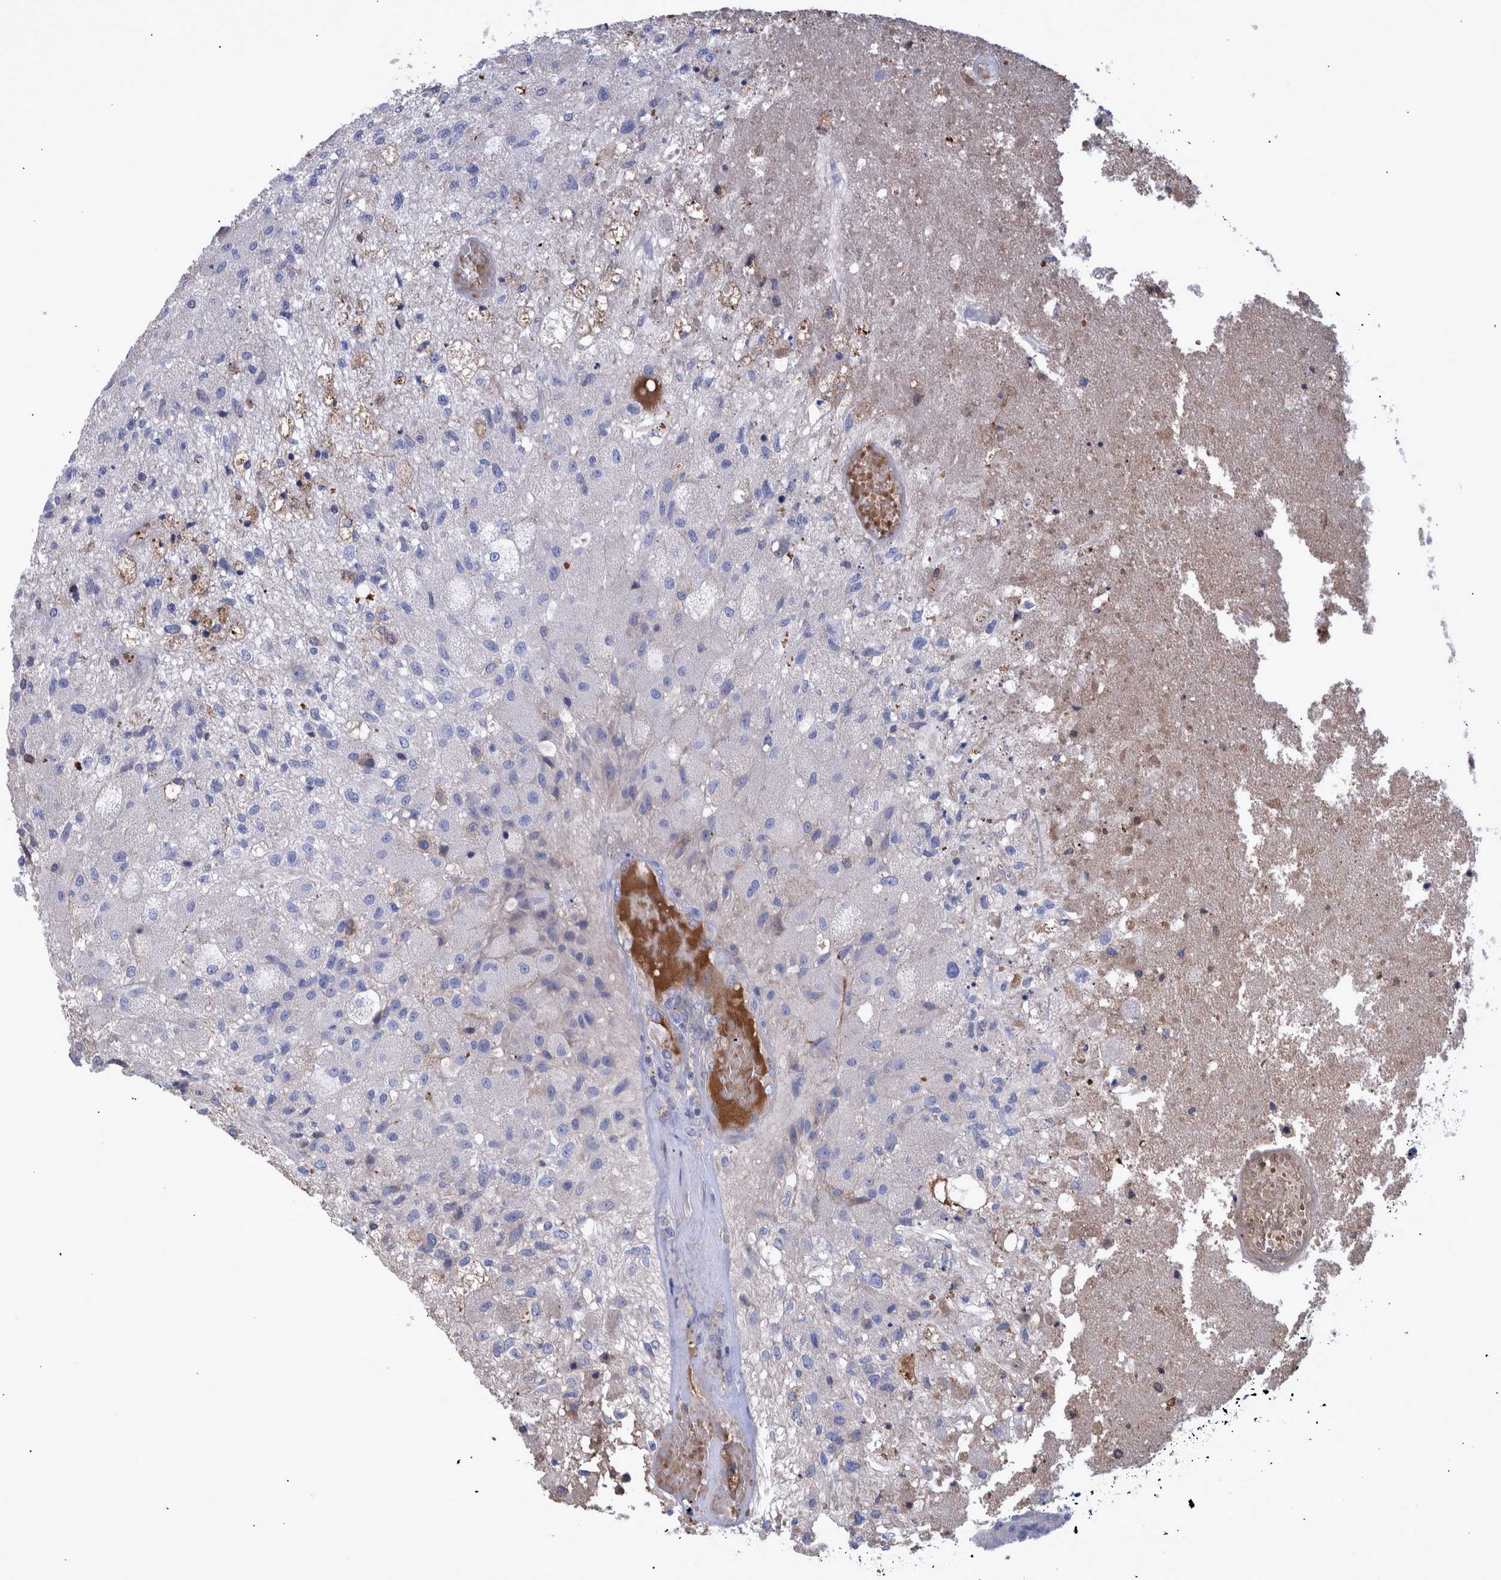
{"staining": {"intensity": "negative", "quantity": "none", "location": "none"}, "tissue": "glioma", "cell_type": "Tumor cells", "image_type": "cancer", "snomed": [{"axis": "morphology", "description": "Normal tissue, NOS"}, {"axis": "morphology", "description": "Glioma, malignant, High grade"}, {"axis": "topography", "description": "Cerebral cortex"}], "caption": "Glioma was stained to show a protein in brown. There is no significant staining in tumor cells.", "gene": "DLL4", "patient": {"sex": "male", "age": 77}}